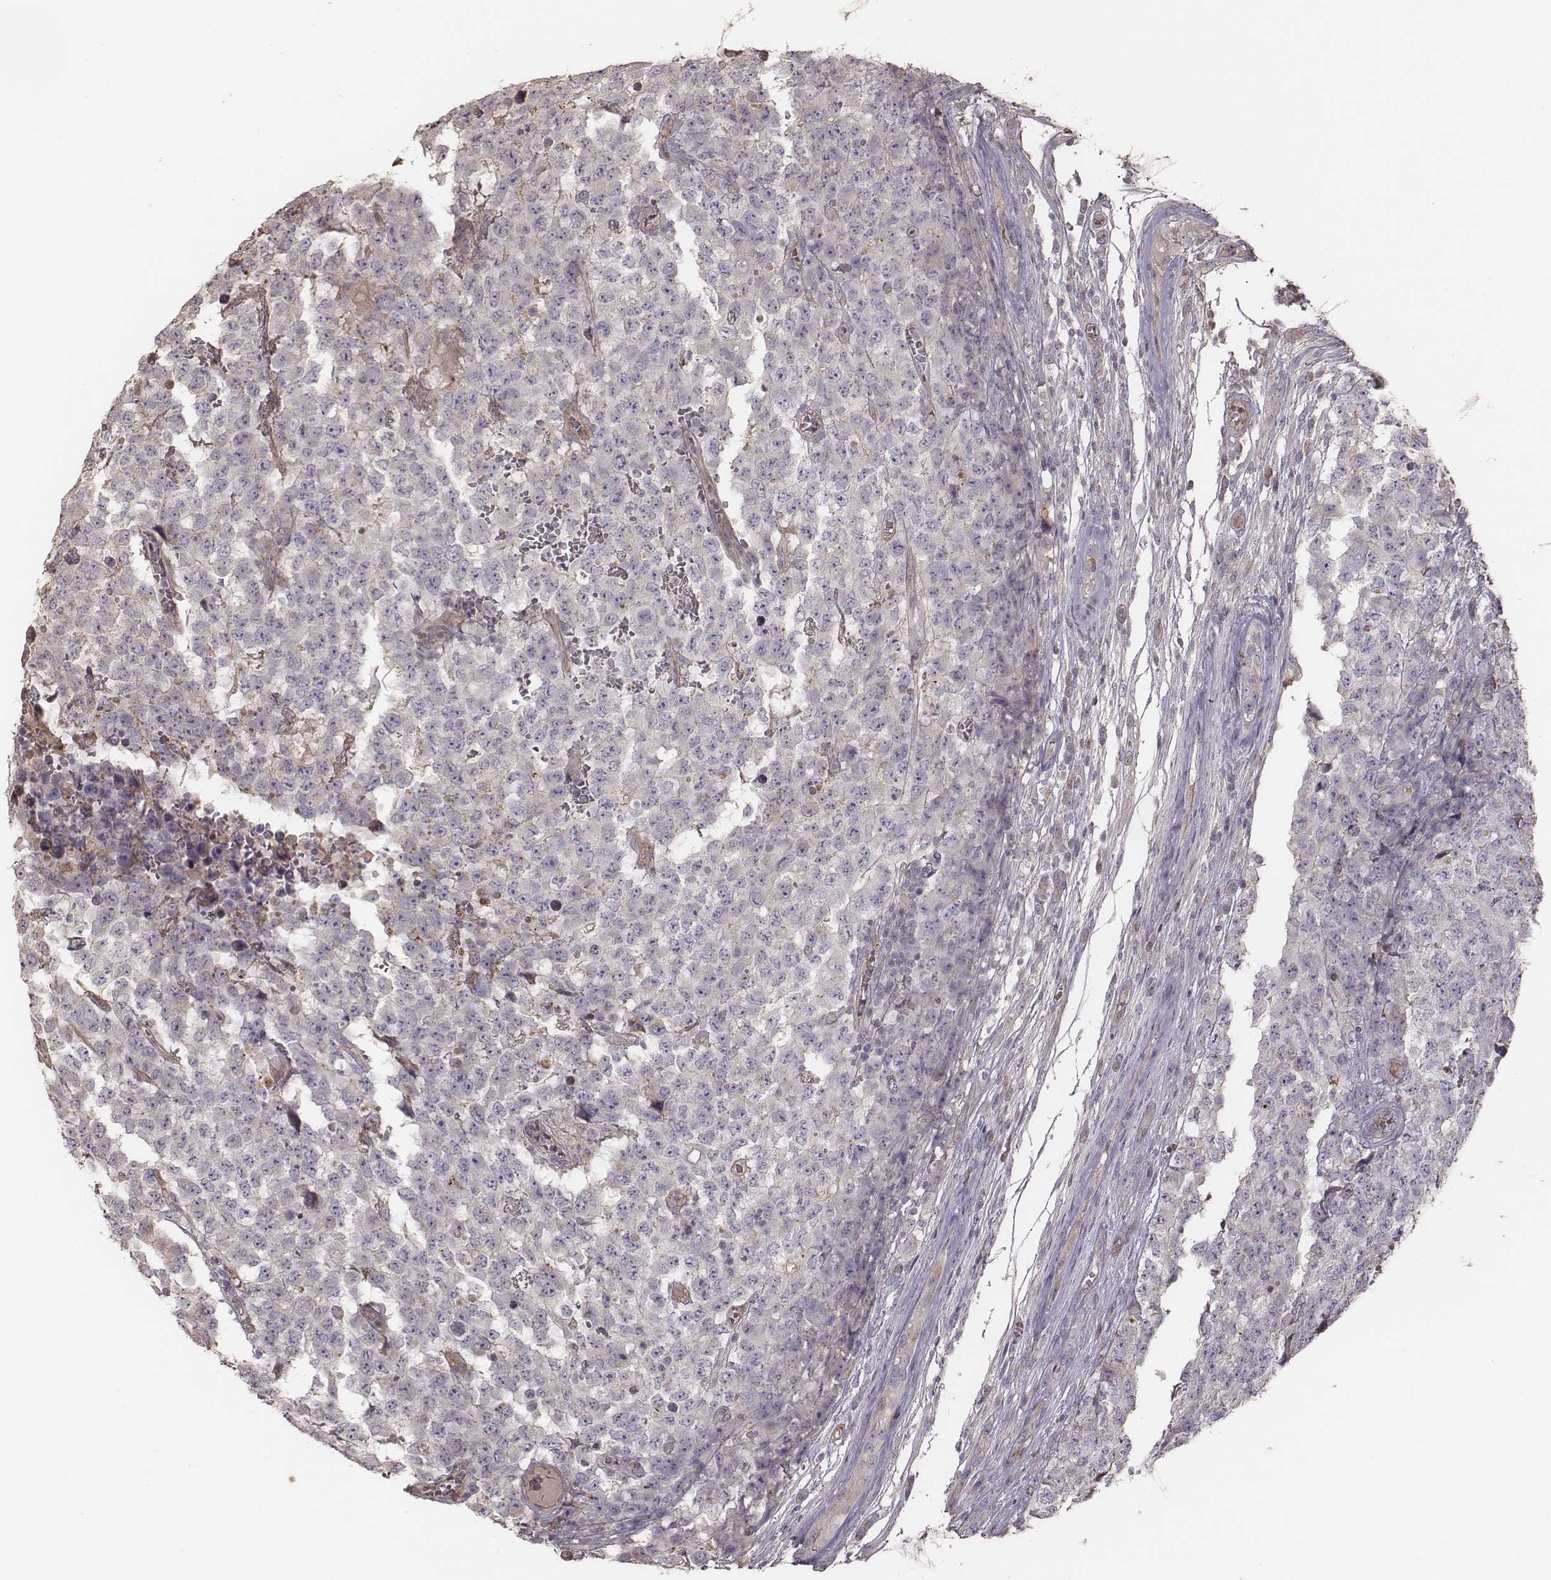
{"staining": {"intensity": "negative", "quantity": "none", "location": "none"}, "tissue": "testis cancer", "cell_type": "Tumor cells", "image_type": "cancer", "snomed": [{"axis": "morphology", "description": "Carcinoma, Embryonal, NOS"}, {"axis": "topography", "description": "Testis"}], "caption": "Immunohistochemistry histopathology image of neoplastic tissue: embryonal carcinoma (testis) stained with DAB displays no significant protein staining in tumor cells.", "gene": "OTOGL", "patient": {"sex": "male", "age": 23}}